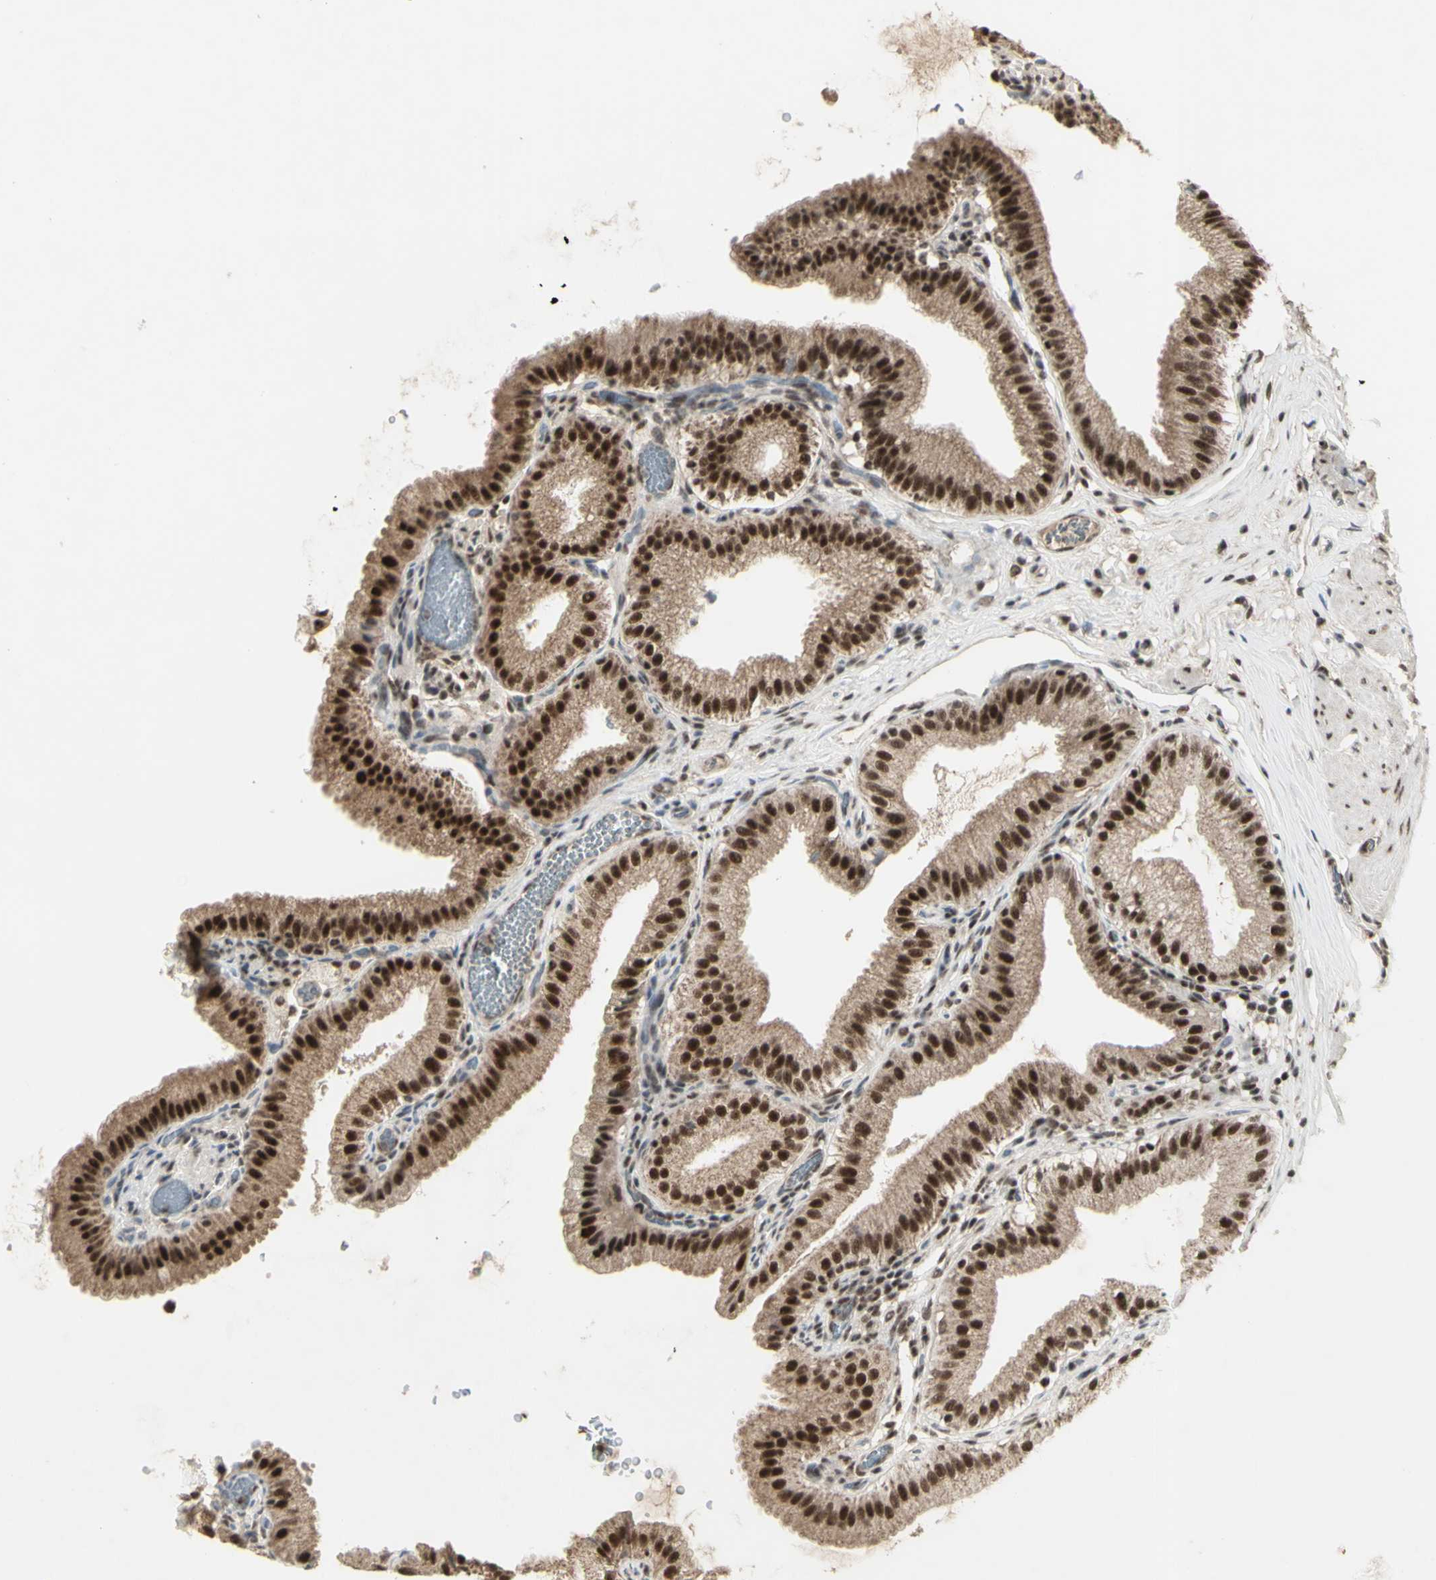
{"staining": {"intensity": "strong", "quantity": ">75%", "location": "cytoplasmic/membranous,nuclear"}, "tissue": "gallbladder", "cell_type": "Glandular cells", "image_type": "normal", "snomed": [{"axis": "morphology", "description": "Normal tissue, NOS"}, {"axis": "topography", "description": "Gallbladder"}], "caption": "The photomicrograph reveals immunohistochemical staining of benign gallbladder. There is strong cytoplasmic/membranous,nuclear positivity is identified in approximately >75% of glandular cells.", "gene": "CCNT1", "patient": {"sex": "male", "age": 54}}